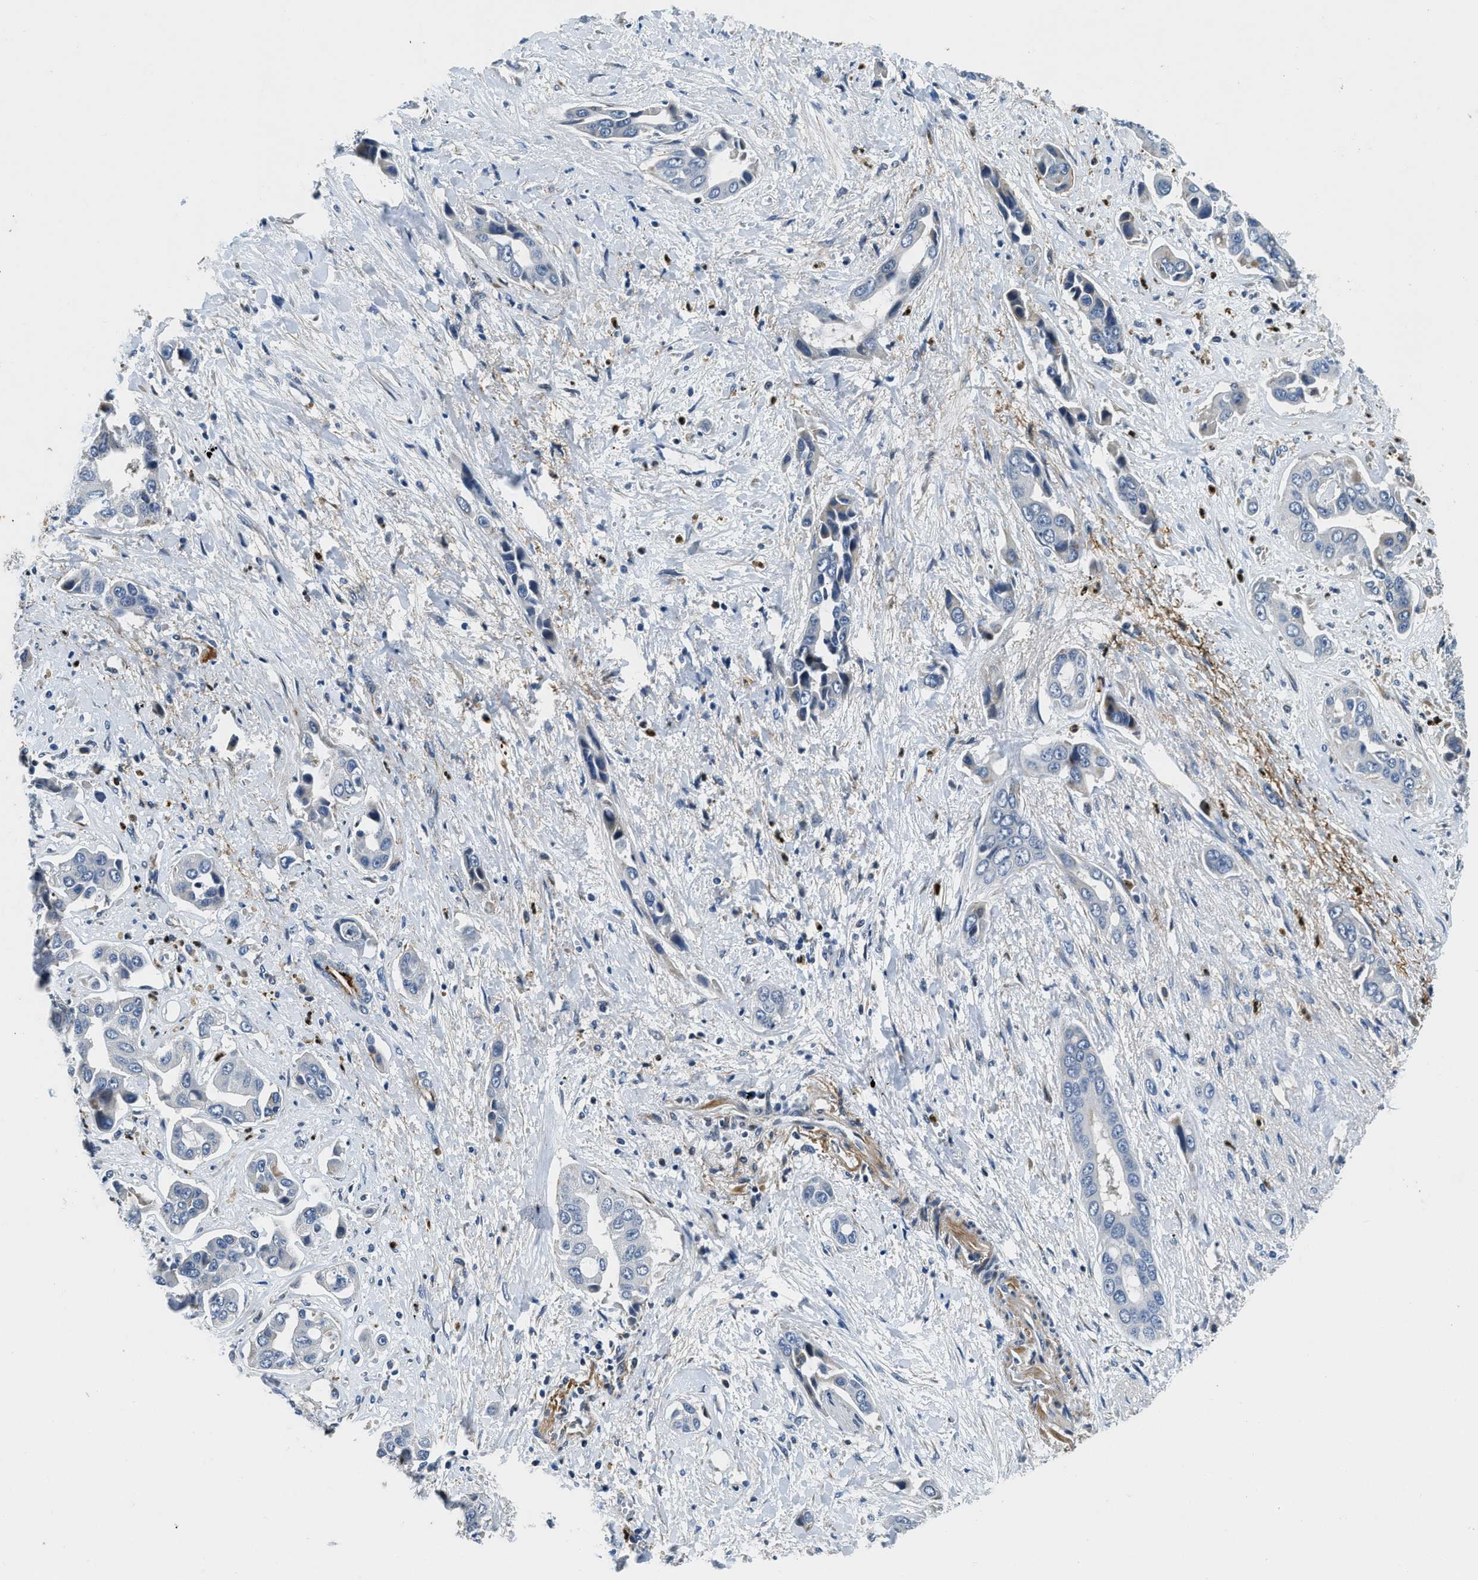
{"staining": {"intensity": "negative", "quantity": "none", "location": "none"}, "tissue": "liver cancer", "cell_type": "Tumor cells", "image_type": "cancer", "snomed": [{"axis": "morphology", "description": "Cholangiocarcinoma"}, {"axis": "topography", "description": "Liver"}], "caption": "The photomicrograph displays no significant positivity in tumor cells of cholangiocarcinoma (liver). (Stains: DAB (3,3'-diaminobenzidine) IHC with hematoxylin counter stain, Microscopy: brightfield microscopy at high magnification).", "gene": "ZC3HC1", "patient": {"sex": "female", "age": 52}}